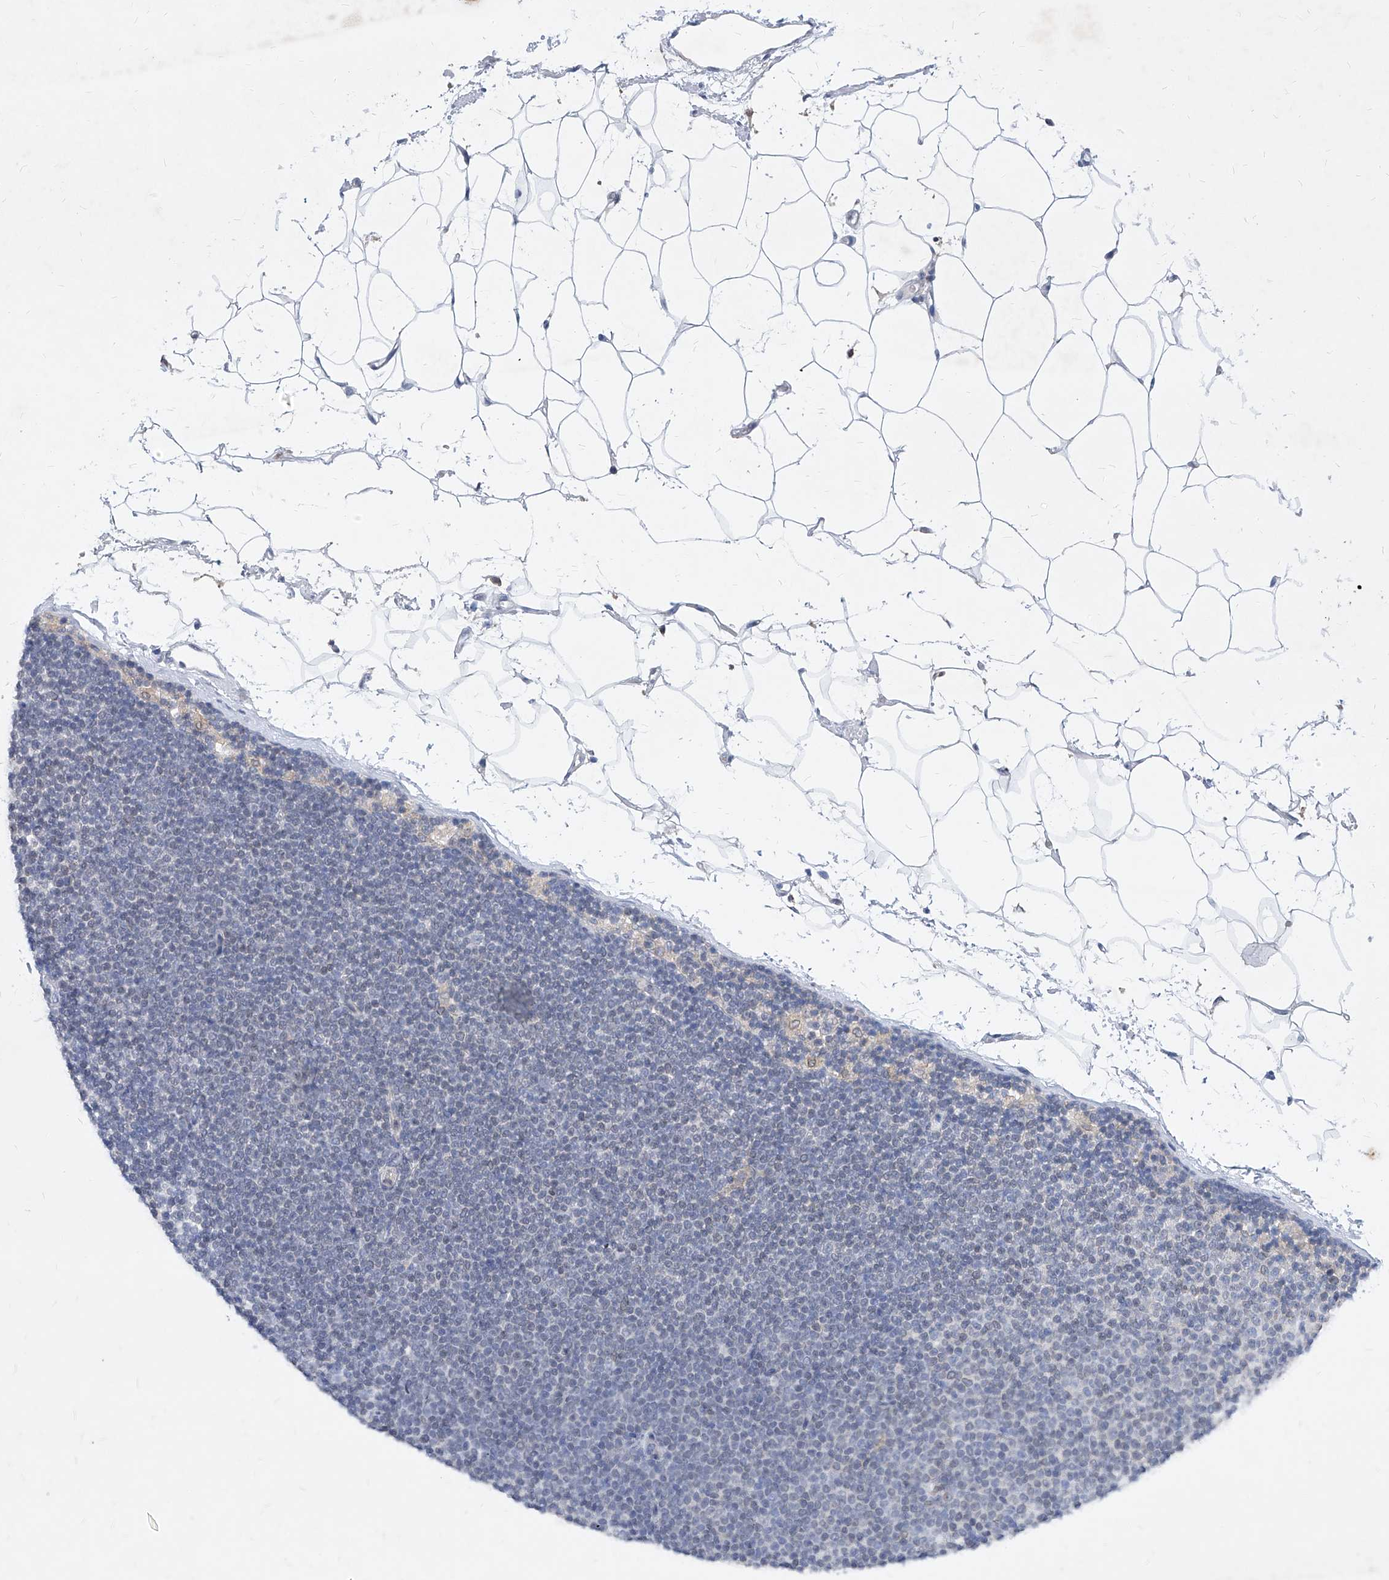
{"staining": {"intensity": "negative", "quantity": "none", "location": "none"}, "tissue": "lymphoma", "cell_type": "Tumor cells", "image_type": "cancer", "snomed": [{"axis": "morphology", "description": "Malignant lymphoma, non-Hodgkin's type, Low grade"}, {"axis": "topography", "description": "Lymph node"}], "caption": "The photomicrograph displays no staining of tumor cells in low-grade malignant lymphoma, non-Hodgkin's type.", "gene": "MX2", "patient": {"sex": "female", "age": 53}}